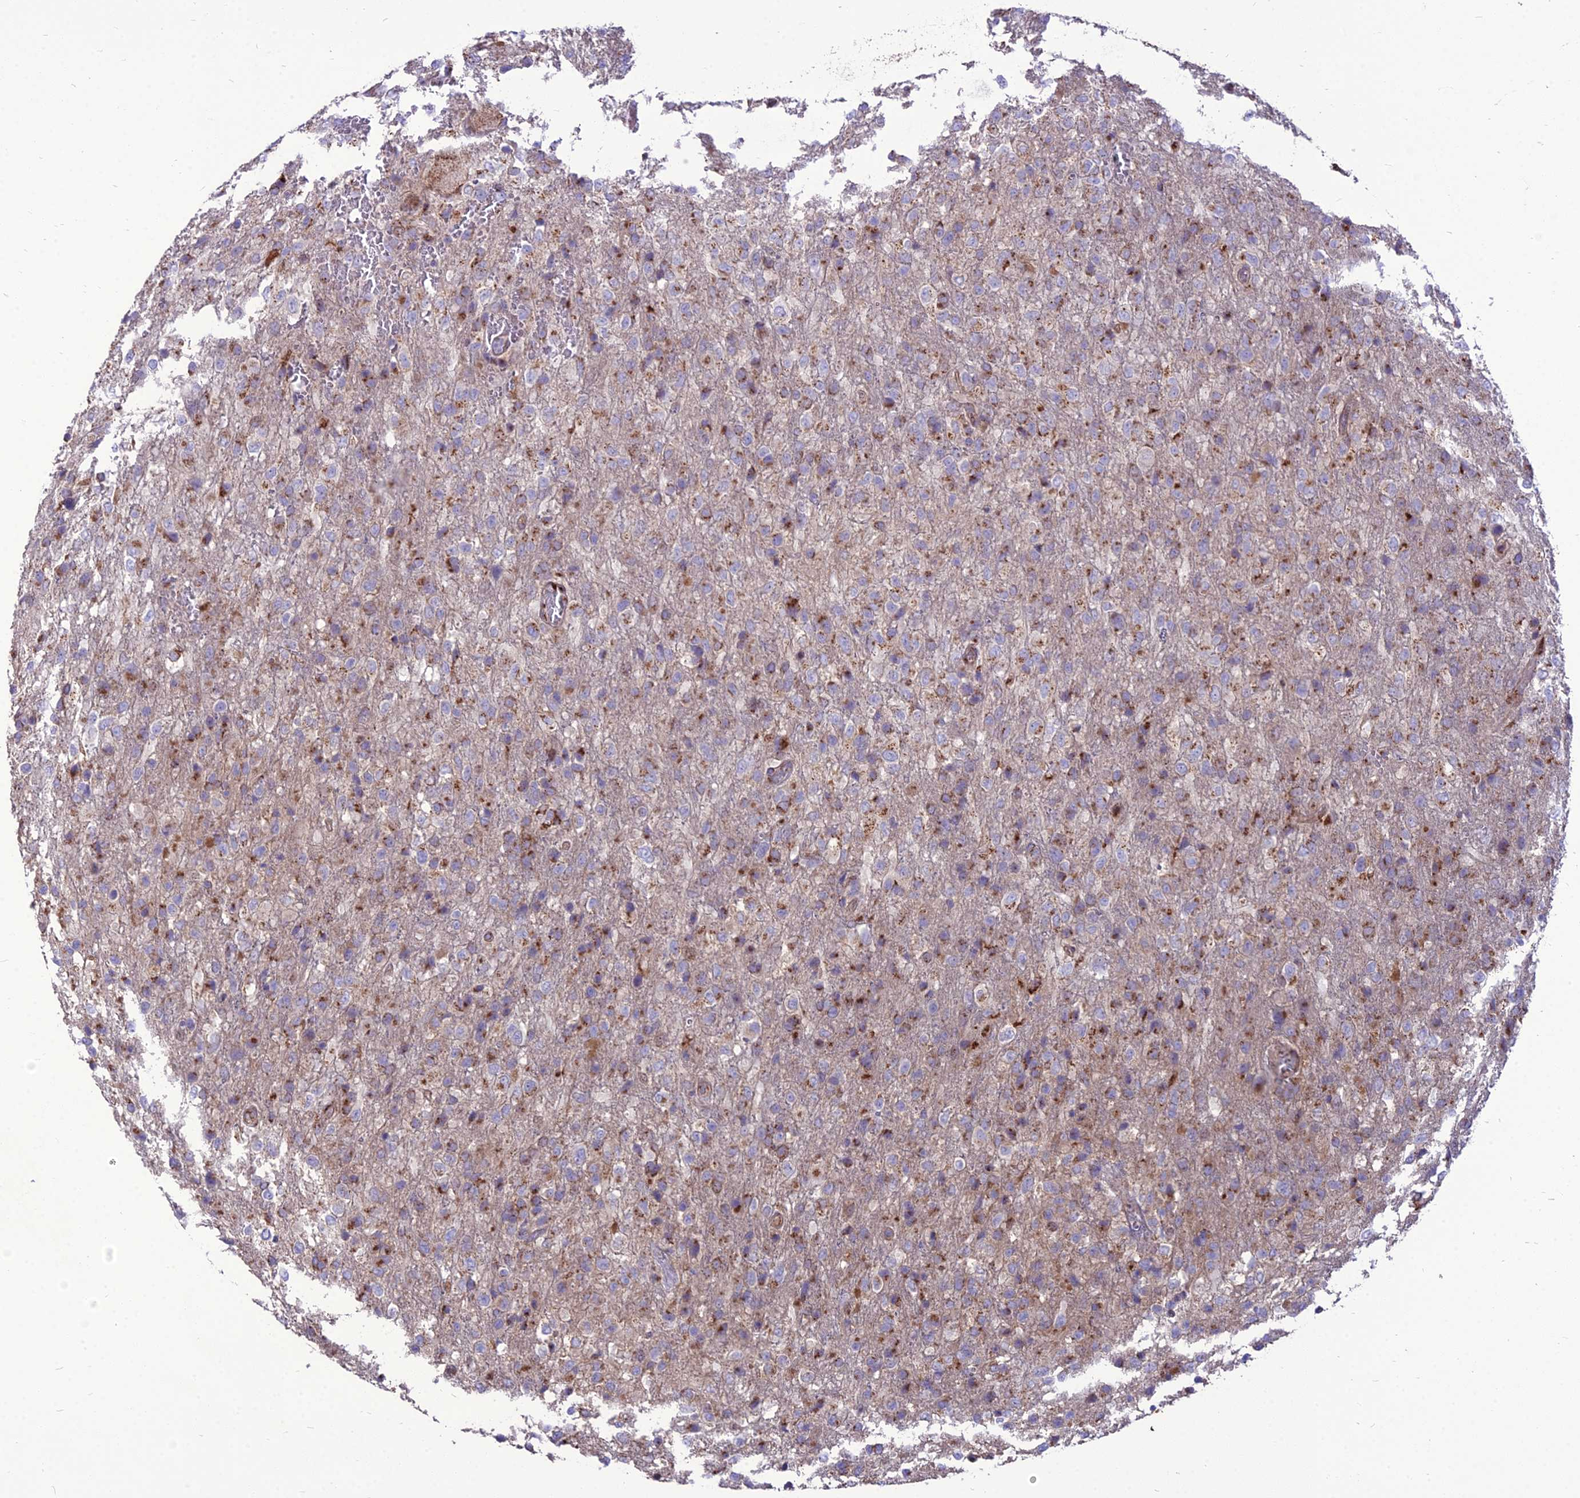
{"staining": {"intensity": "moderate", "quantity": "25%-75%", "location": "cytoplasmic/membranous"}, "tissue": "glioma", "cell_type": "Tumor cells", "image_type": "cancer", "snomed": [{"axis": "morphology", "description": "Glioma, malignant, High grade"}, {"axis": "topography", "description": "Brain"}], "caption": "High-power microscopy captured an immunohistochemistry (IHC) image of glioma, revealing moderate cytoplasmic/membranous staining in approximately 25%-75% of tumor cells.", "gene": "SPRYD7", "patient": {"sex": "female", "age": 74}}